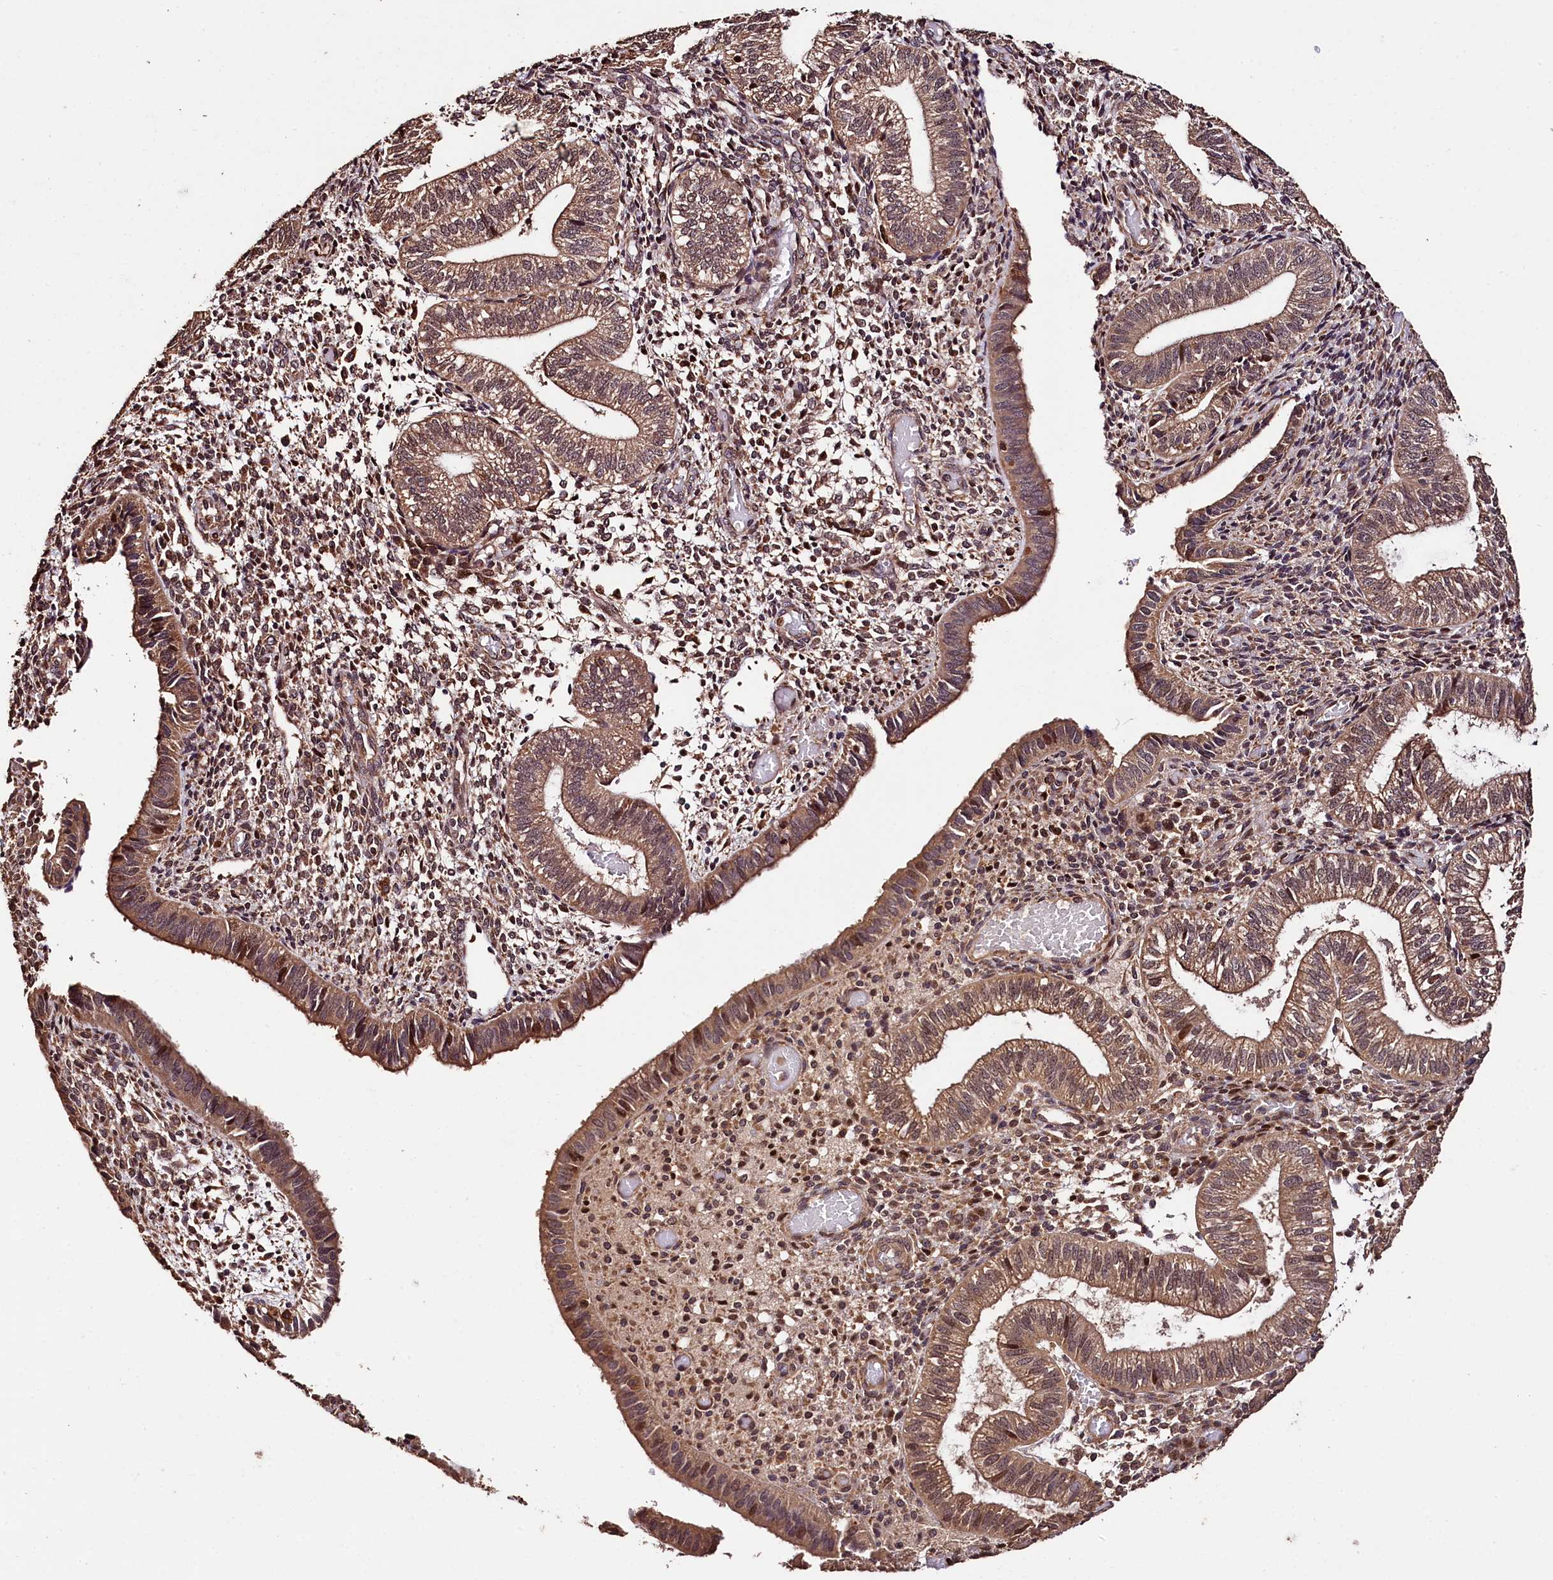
{"staining": {"intensity": "moderate", "quantity": ">75%", "location": "cytoplasmic/membranous,nuclear"}, "tissue": "endometrium", "cell_type": "Cells in endometrial stroma", "image_type": "normal", "snomed": [{"axis": "morphology", "description": "Normal tissue, NOS"}, {"axis": "topography", "description": "Endometrium"}], "caption": "The photomicrograph shows immunohistochemical staining of unremarkable endometrium. There is moderate cytoplasmic/membranous,nuclear expression is appreciated in about >75% of cells in endometrial stroma.", "gene": "KPTN", "patient": {"sex": "female", "age": 34}}